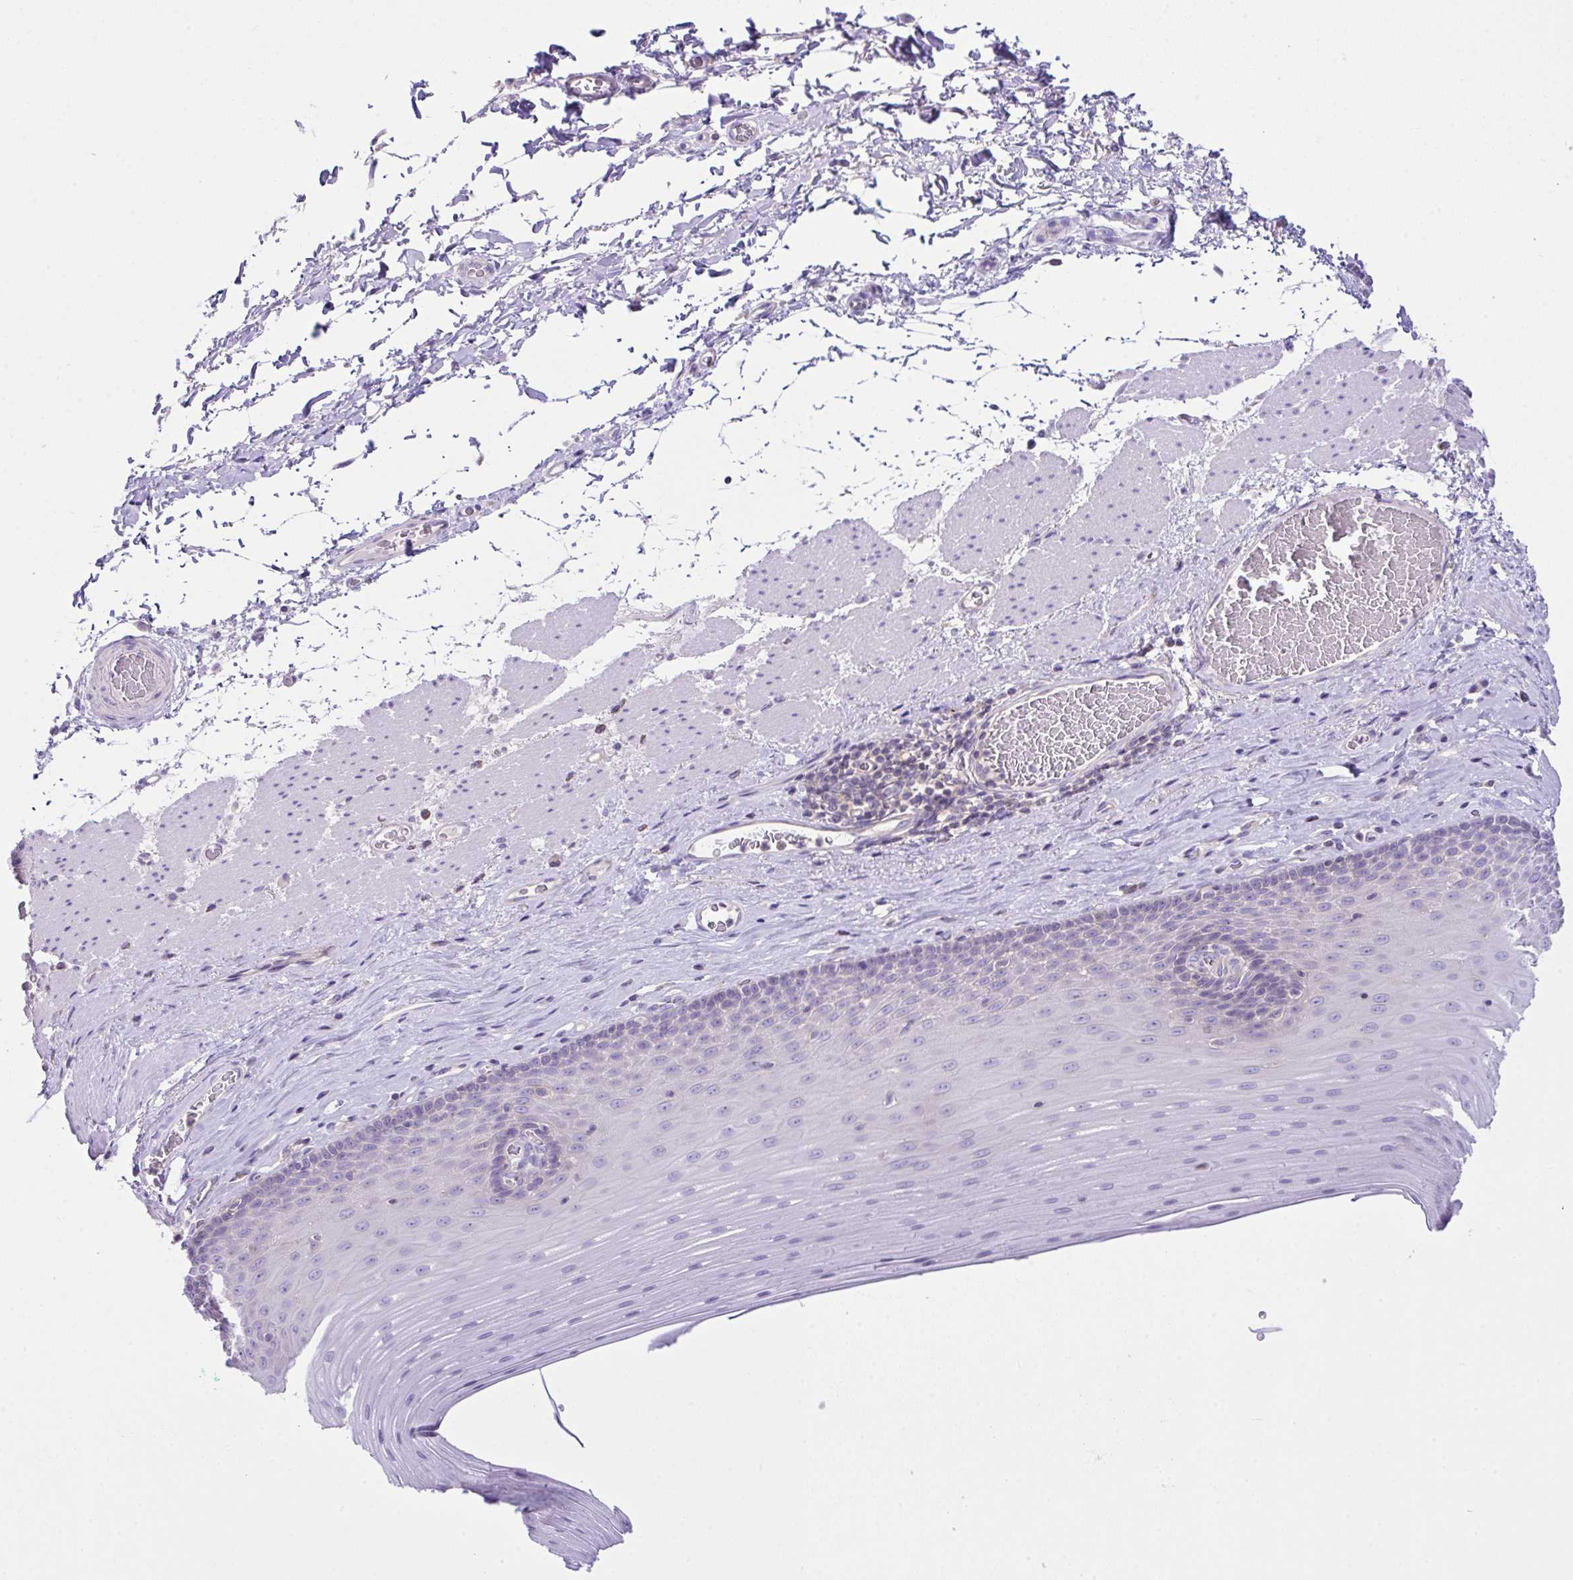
{"staining": {"intensity": "negative", "quantity": "none", "location": "none"}, "tissue": "esophagus", "cell_type": "Squamous epithelial cells", "image_type": "normal", "snomed": [{"axis": "morphology", "description": "Normal tissue, NOS"}, {"axis": "topography", "description": "Esophagus"}], "caption": "Squamous epithelial cells are negative for brown protein staining in unremarkable esophagus. Brightfield microscopy of immunohistochemistry (IHC) stained with DAB (3,3'-diaminobenzidine) (brown) and hematoxylin (blue), captured at high magnification.", "gene": "D2HGDH", "patient": {"sex": "male", "age": 62}}